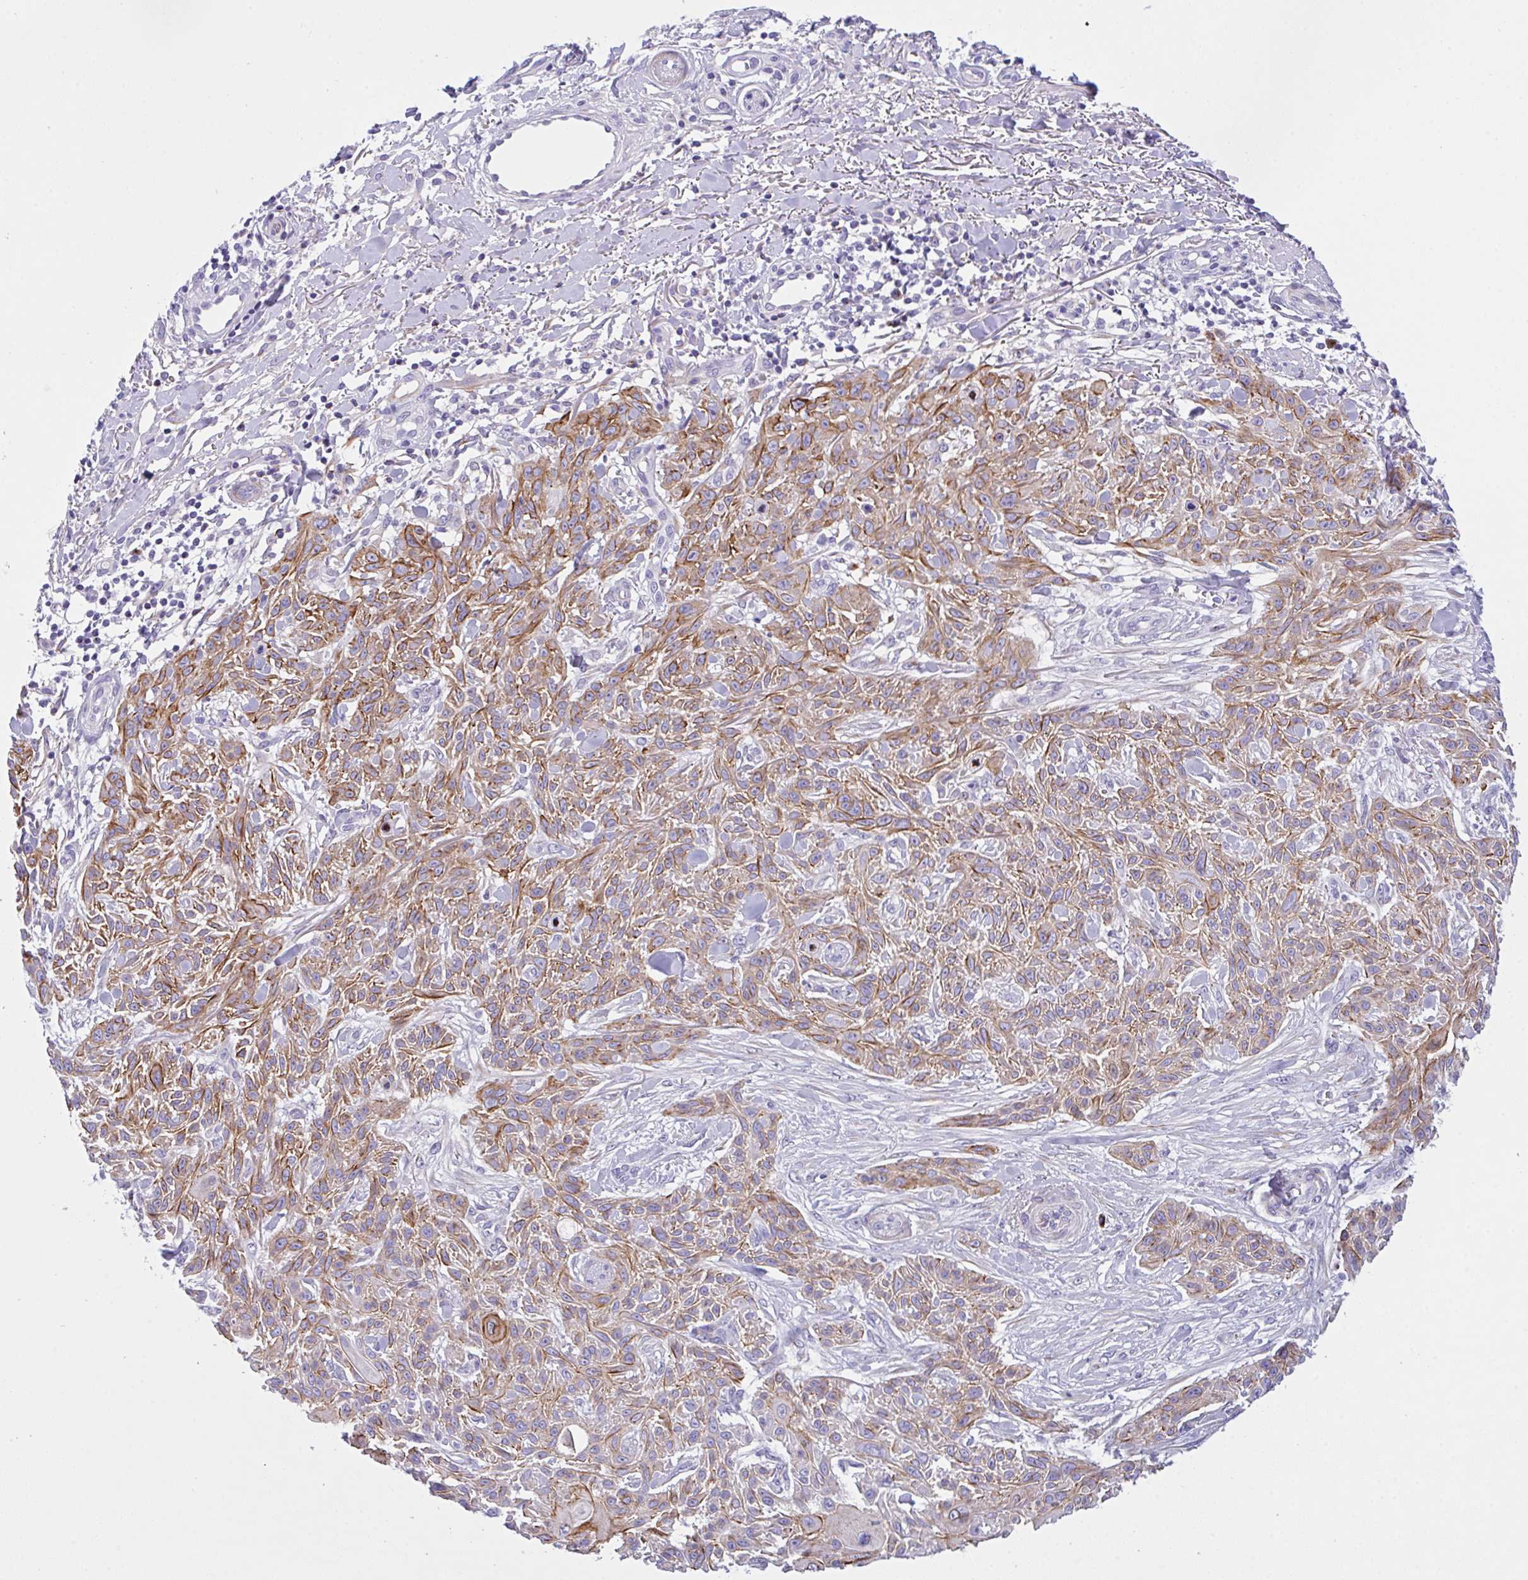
{"staining": {"intensity": "moderate", "quantity": ">75%", "location": "cytoplasmic/membranous"}, "tissue": "skin cancer", "cell_type": "Tumor cells", "image_type": "cancer", "snomed": [{"axis": "morphology", "description": "Squamous cell carcinoma, NOS"}, {"axis": "topography", "description": "Skin"}], "caption": "The photomicrograph demonstrates a brown stain indicating the presence of a protein in the cytoplasmic/membranous of tumor cells in skin squamous cell carcinoma.", "gene": "FBXL20", "patient": {"sex": "male", "age": 86}}